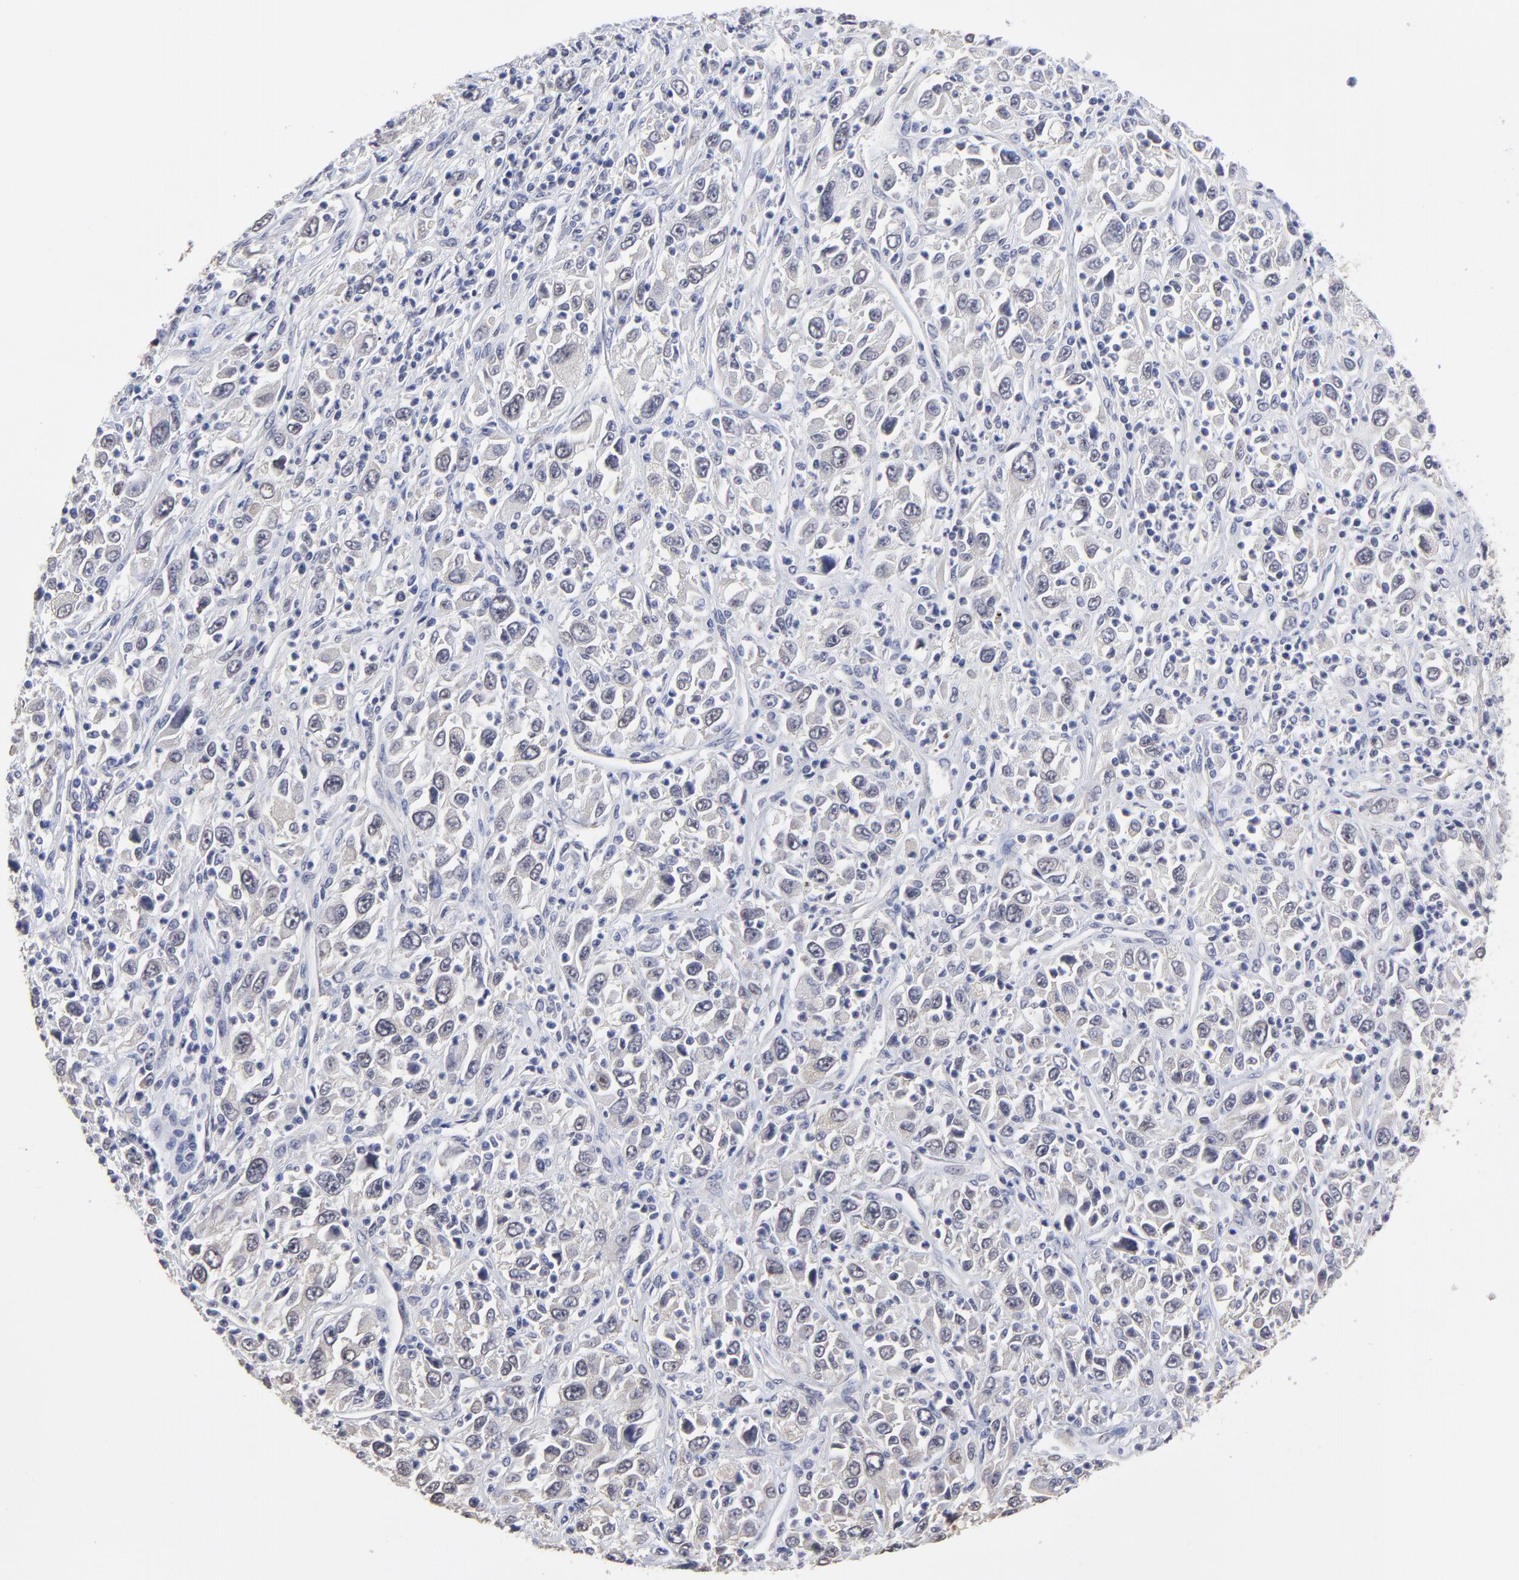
{"staining": {"intensity": "negative", "quantity": "none", "location": "none"}, "tissue": "melanoma", "cell_type": "Tumor cells", "image_type": "cancer", "snomed": [{"axis": "morphology", "description": "Malignant melanoma, Metastatic site"}, {"axis": "topography", "description": "Skin"}], "caption": "DAB (3,3'-diaminobenzidine) immunohistochemical staining of malignant melanoma (metastatic site) reveals no significant expression in tumor cells.", "gene": "CCT2", "patient": {"sex": "female", "age": 56}}